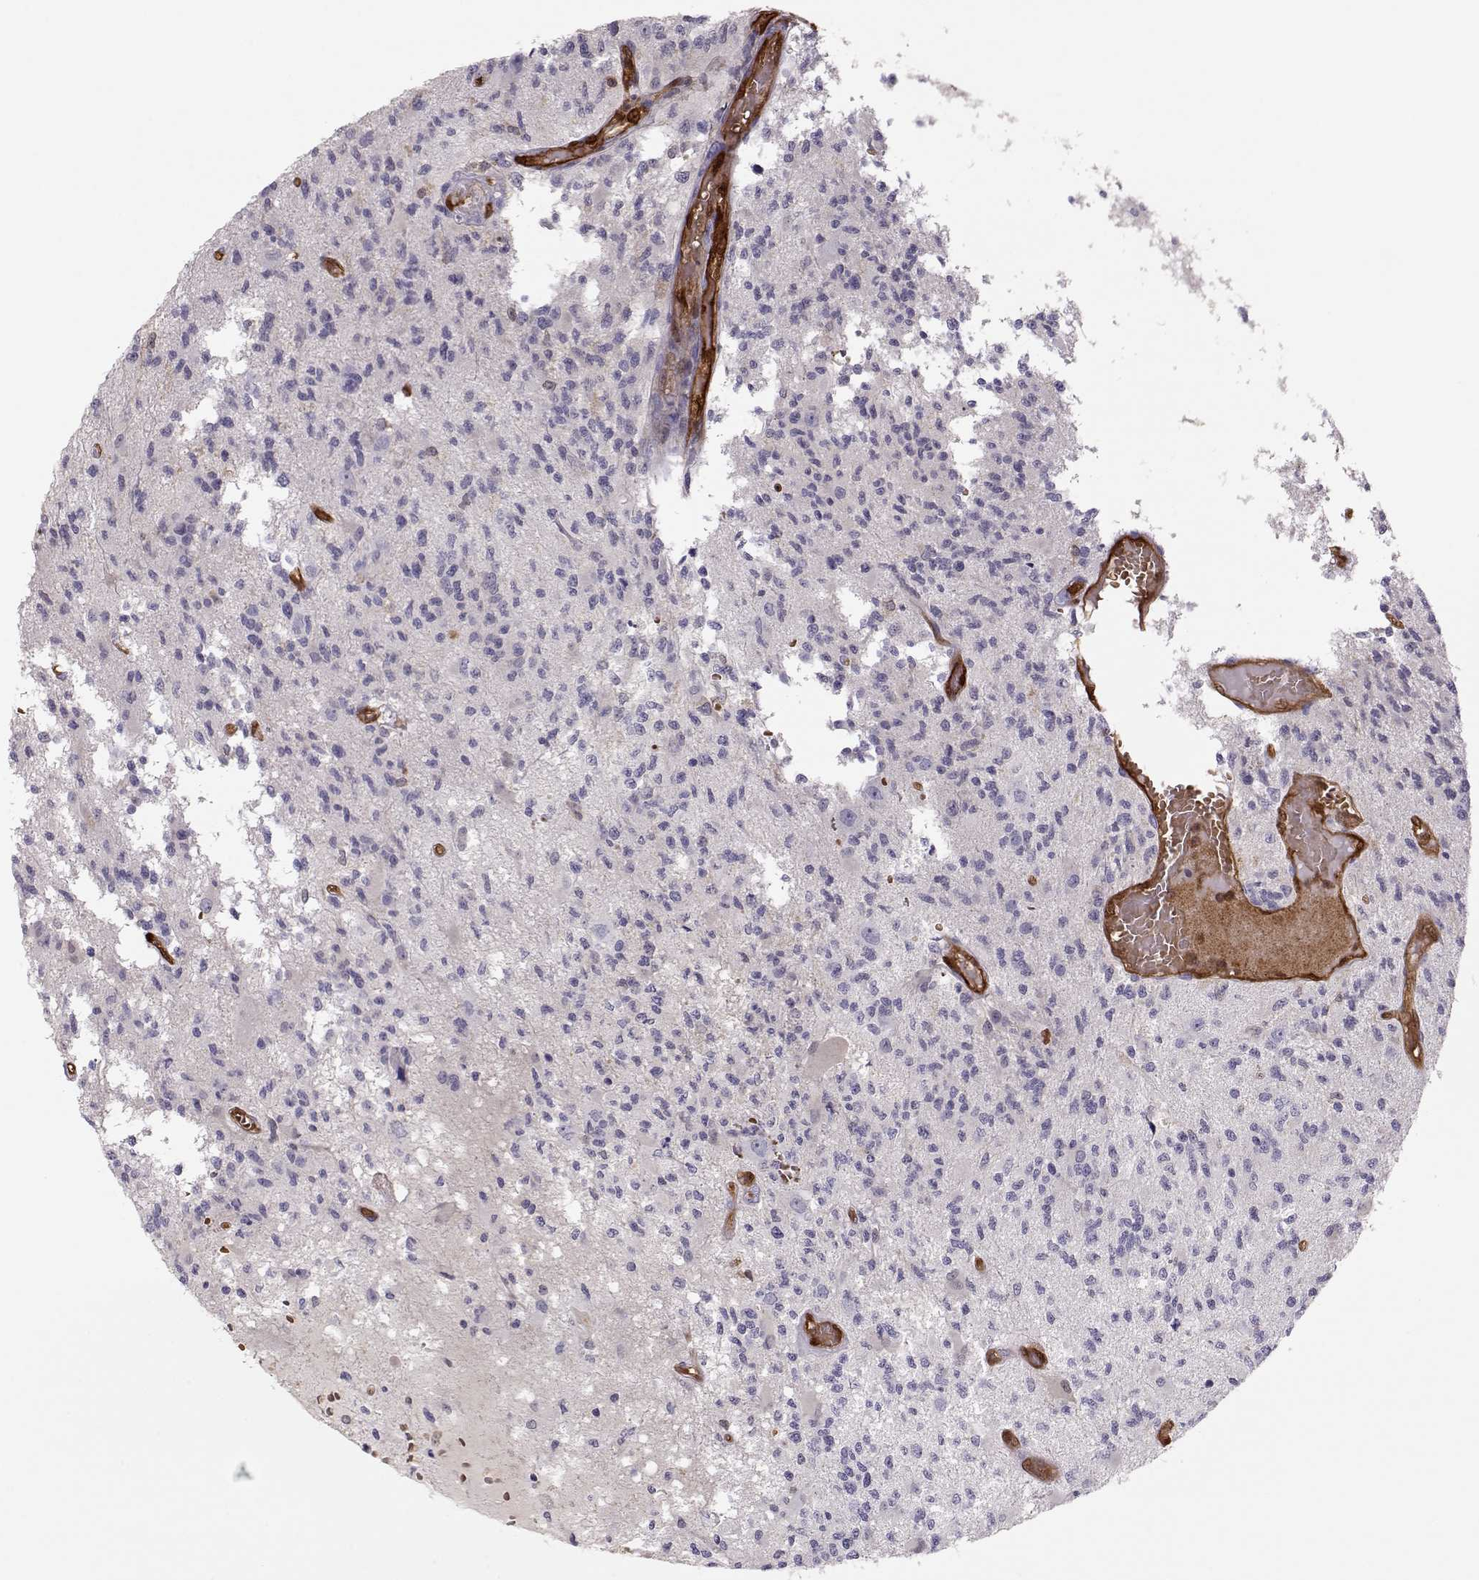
{"staining": {"intensity": "negative", "quantity": "none", "location": "none"}, "tissue": "glioma", "cell_type": "Tumor cells", "image_type": "cancer", "snomed": [{"axis": "morphology", "description": "Glioma, malignant, High grade"}, {"axis": "topography", "description": "Brain"}], "caption": "This histopathology image is of malignant high-grade glioma stained with IHC to label a protein in brown with the nuclei are counter-stained blue. There is no positivity in tumor cells. (Brightfield microscopy of DAB (3,3'-diaminobenzidine) IHC at high magnification).", "gene": "PNP", "patient": {"sex": "female", "age": 63}}